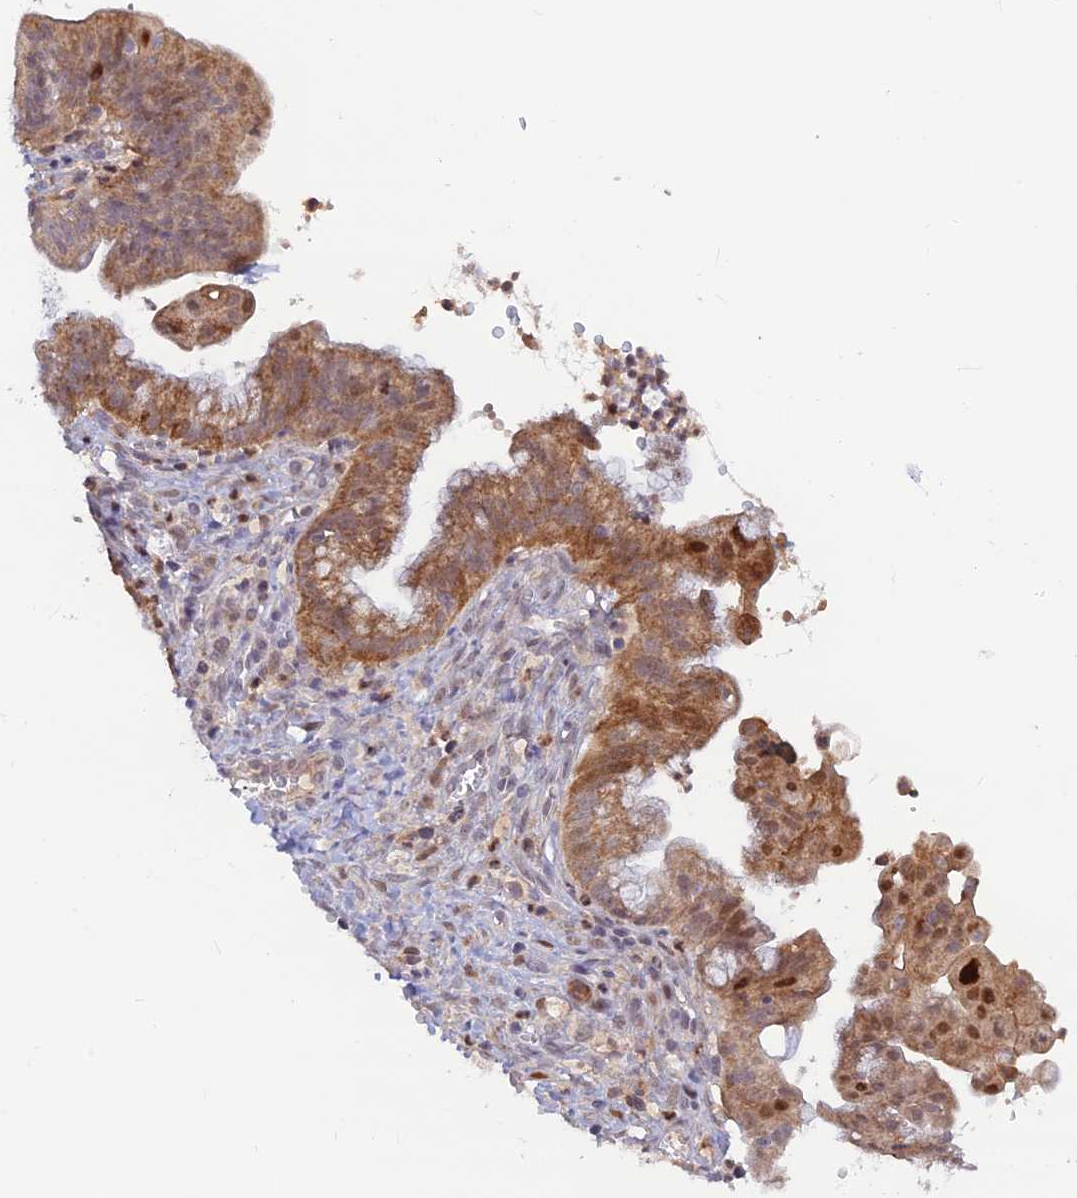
{"staining": {"intensity": "moderate", "quantity": ">75%", "location": "cytoplasmic/membranous,nuclear"}, "tissue": "ovarian cancer", "cell_type": "Tumor cells", "image_type": "cancer", "snomed": [{"axis": "morphology", "description": "Cystadenocarcinoma, mucinous, NOS"}, {"axis": "topography", "description": "Ovary"}], "caption": "Immunohistochemical staining of human mucinous cystadenocarcinoma (ovarian) exhibits moderate cytoplasmic/membranous and nuclear protein expression in approximately >75% of tumor cells.", "gene": "FASTKD5", "patient": {"sex": "female", "age": 70}}